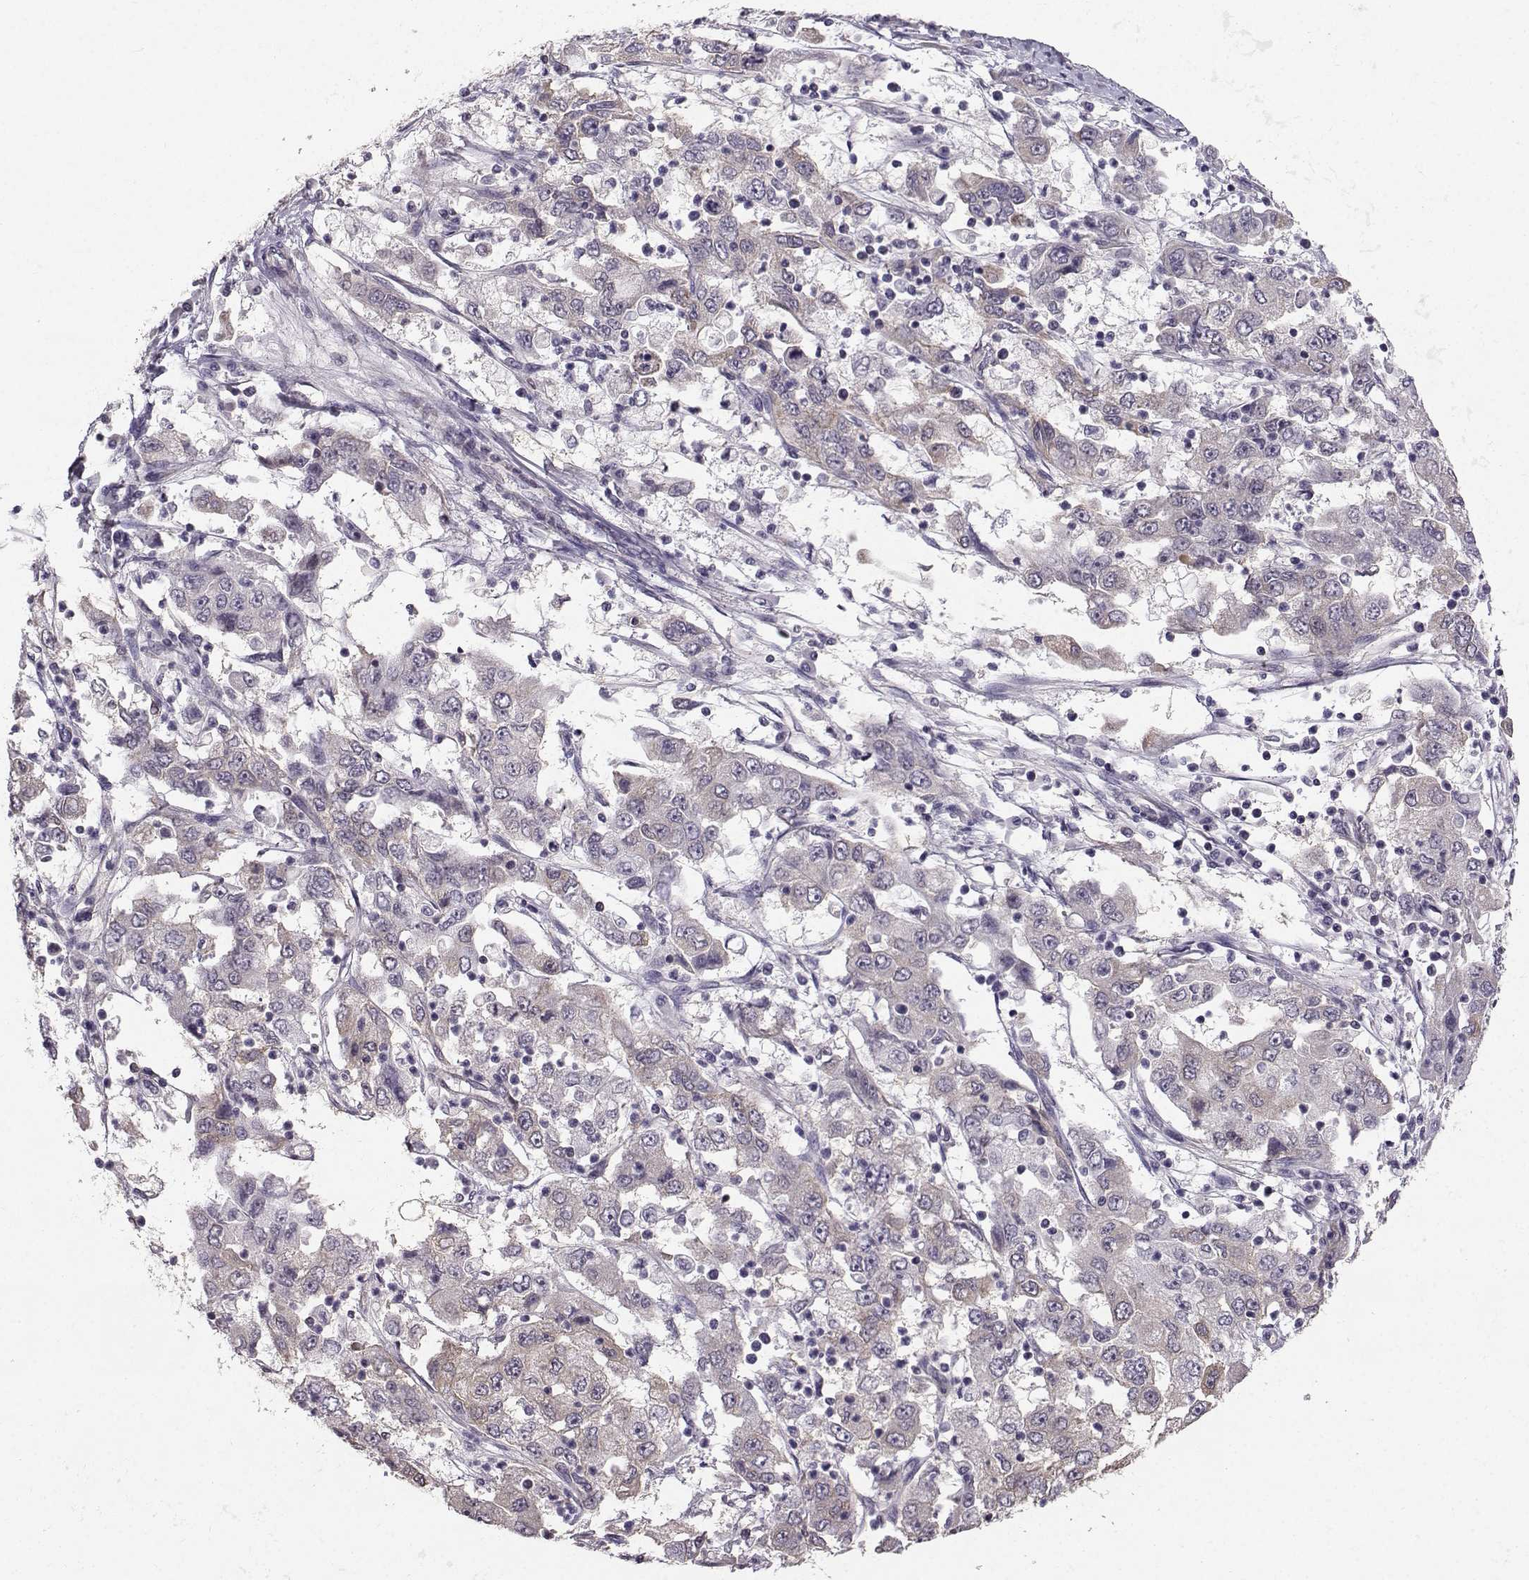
{"staining": {"intensity": "weak", "quantity": "25%-75%", "location": "cytoplasmic/membranous"}, "tissue": "cervical cancer", "cell_type": "Tumor cells", "image_type": "cancer", "snomed": [{"axis": "morphology", "description": "Squamous cell carcinoma, NOS"}, {"axis": "topography", "description": "Cervix"}], "caption": "The immunohistochemical stain labels weak cytoplasmic/membranous positivity in tumor cells of cervical cancer tissue.", "gene": "TSPYL5", "patient": {"sex": "female", "age": 36}}